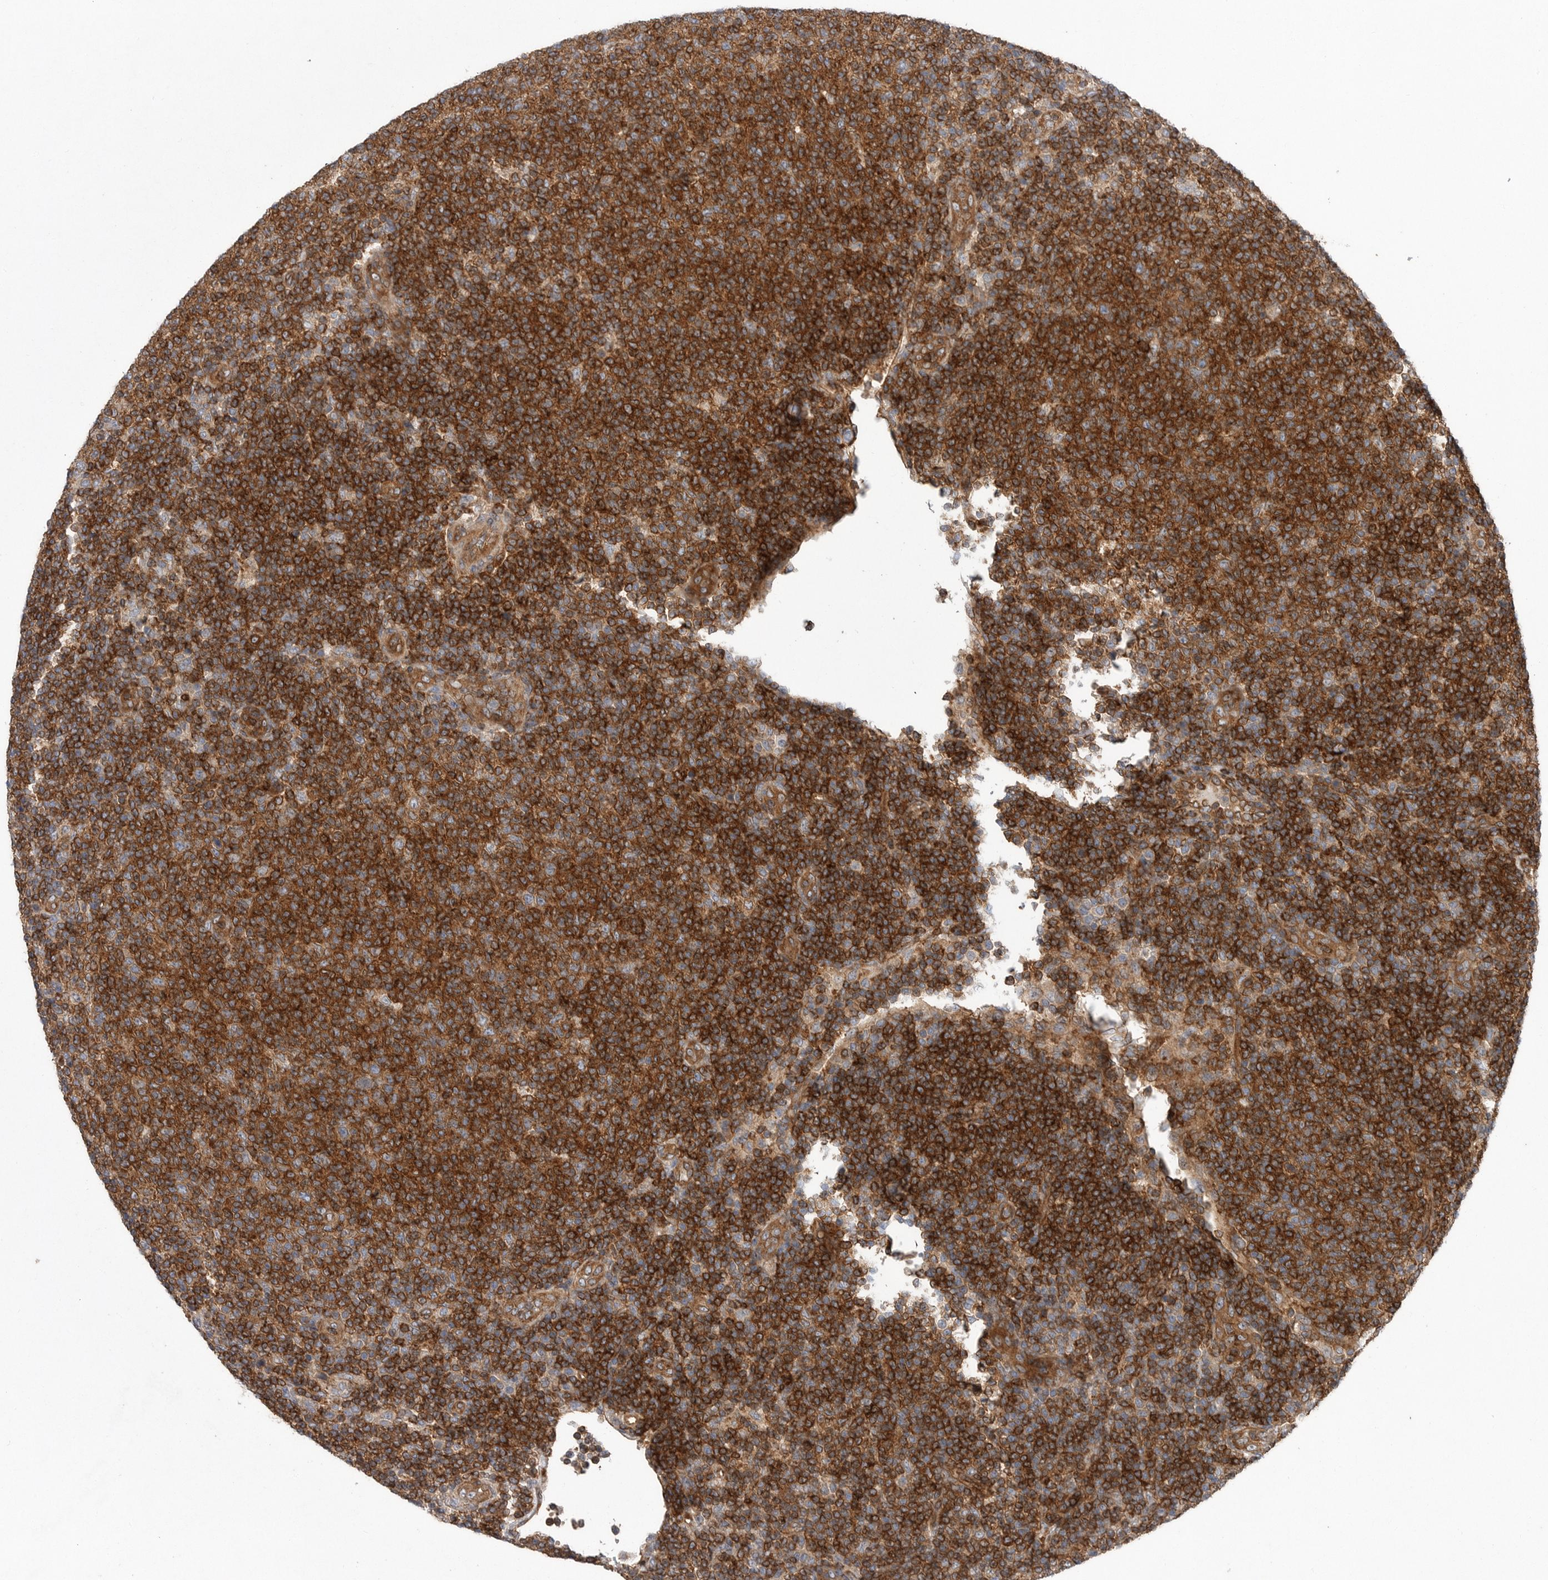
{"staining": {"intensity": "strong", "quantity": ">75%", "location": "cytoplasmic/membranous"}, "tissue": "lymphoma", "cell_type": "Tumor cells", "image_type": "cancer", "snomed": [{"axis": "morphology", "description": "Malignant lymphoma, non-Hodgkin's type, Low grade"}, {"axis": "topography", "description": "Lymph node"}], "caption": "Immunohistochemistry micrograph of neoplastic tissue: human malignant lymphoma, non-Hodgkin's type (low-grade) stained using immunohistochemistry (IHC) reveals high levels of strong protein expression localized specifically in the cytoplasmic/membranous of tumor cells, appearing as a cytoplasmic/membranous brown color.", "gene": "PRKCH", "patient": {"sex": "male", "age": 66}}